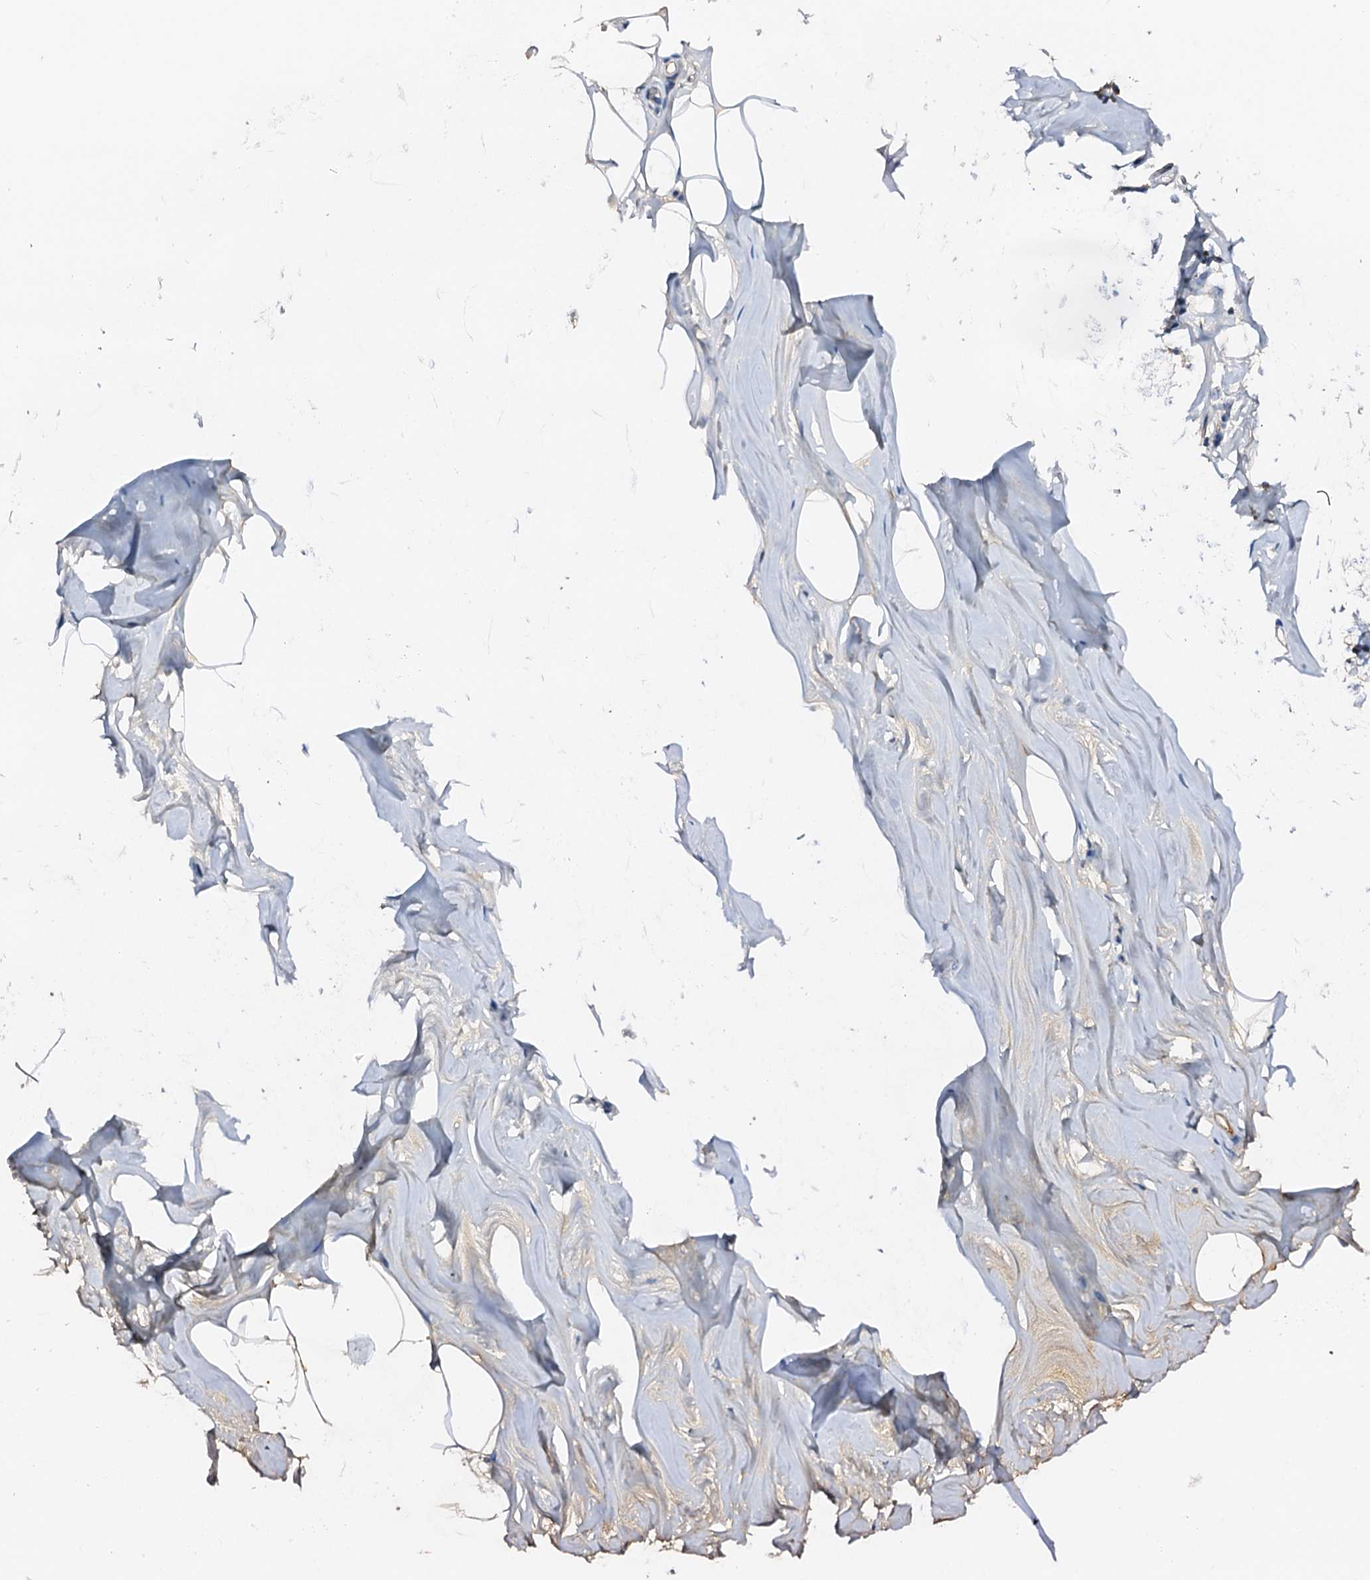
{"staining": {"intensity": "moderate", "quantity": "25%-75%", "location": "cytoplasmic/membranous"}, "tissue": "adipose tissue", "cell_type": "Adipocytes", "image_type": "normal", "snomed": [{"axis": "morphology", "description": "Normal tissue, NOS"}, {"axis": "morphology", "description": "Fibrosis, NOS"}, {"axis": "topography", "description": "Breast"}, {"axis": "topography", "description": "Adipose tissue"}], "caption": "High-power microscopy captured an IHC image of benign adipose tissue, revealing moderate cytoplasmic/membranous staining in approximately 25%-75% of adipocytes.", "gene": "CSKMT", "patient": {"sex": "female", "age": 39}}